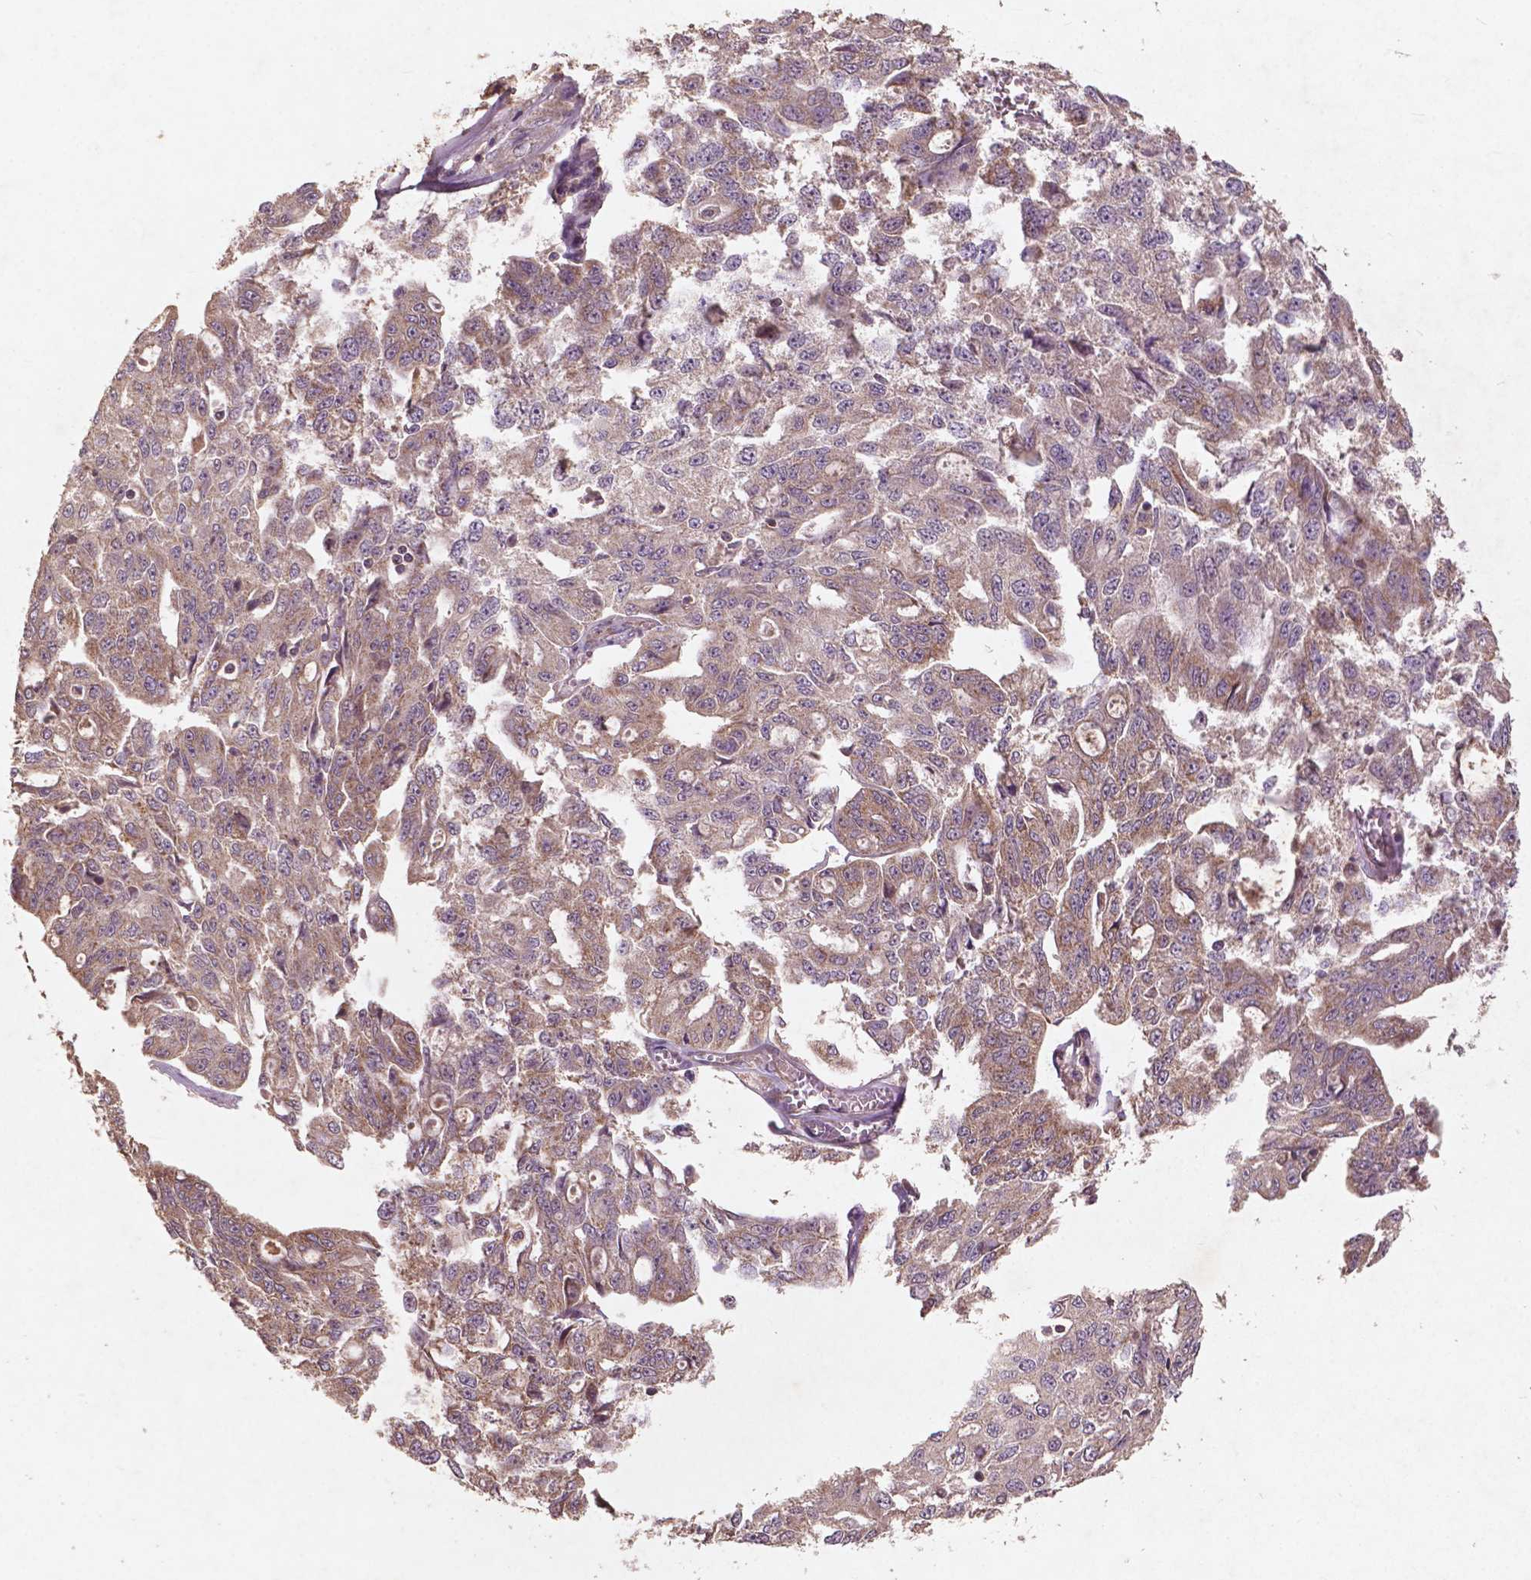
{"staining": {"intensity": "moderate", "quantity": ">75%", "location": "cytoplasmic/membranous"}, "tissue": "ovarian cancer", "cell_type": "Tumor cells", "image_type": "cancer", "snomed": [{"axis": "morphology", "description": "Carcinoma, endometroid"}, {"axis": "topography", "description": "Ovary"}], "caption": "Ovarian cancer (endometroid carcinoma) stained with a protein marker exhibits moderate staining in tumor cells.", "gene": "ST6GALNAC5", "patient": {"sex": "female", "age": 65}}